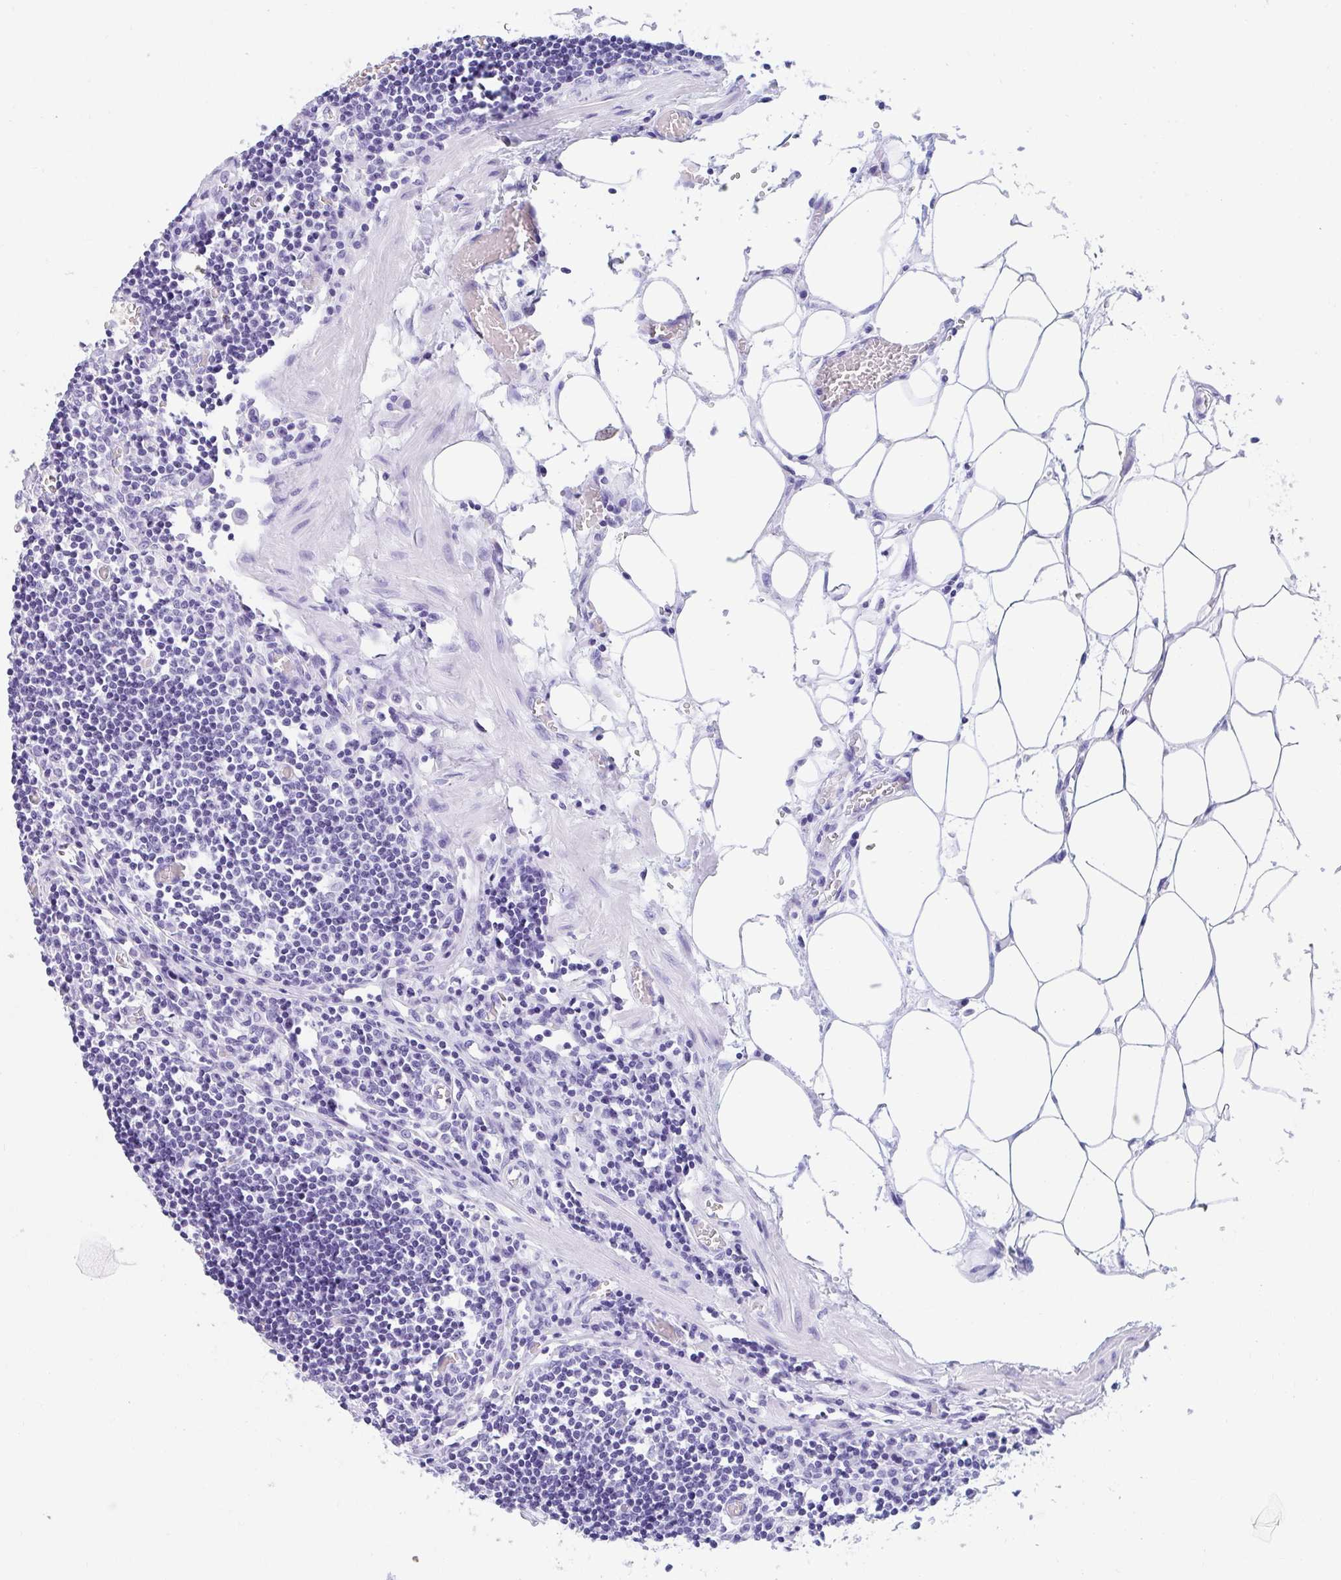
{"staining": {"intensity": "negative", "quantity": "none", "location": "none"}, "tissue": "lymph node", "cell_type": "Germinal center cells", "image_type": "normal", "snomed": [{"axis": "morphology", "description": "Normal tissue, NOS"}, {"axis": "topography", "description": "Lymph node"}], "caption": "This micrograph is of benign lymph node stained with IHC to label a protein in brown with the nuclei are counter-stained blue. There is no staining in germinal center cells.", "gene": "MROH2B", "patient": {"sex": "male", "age": 66}}